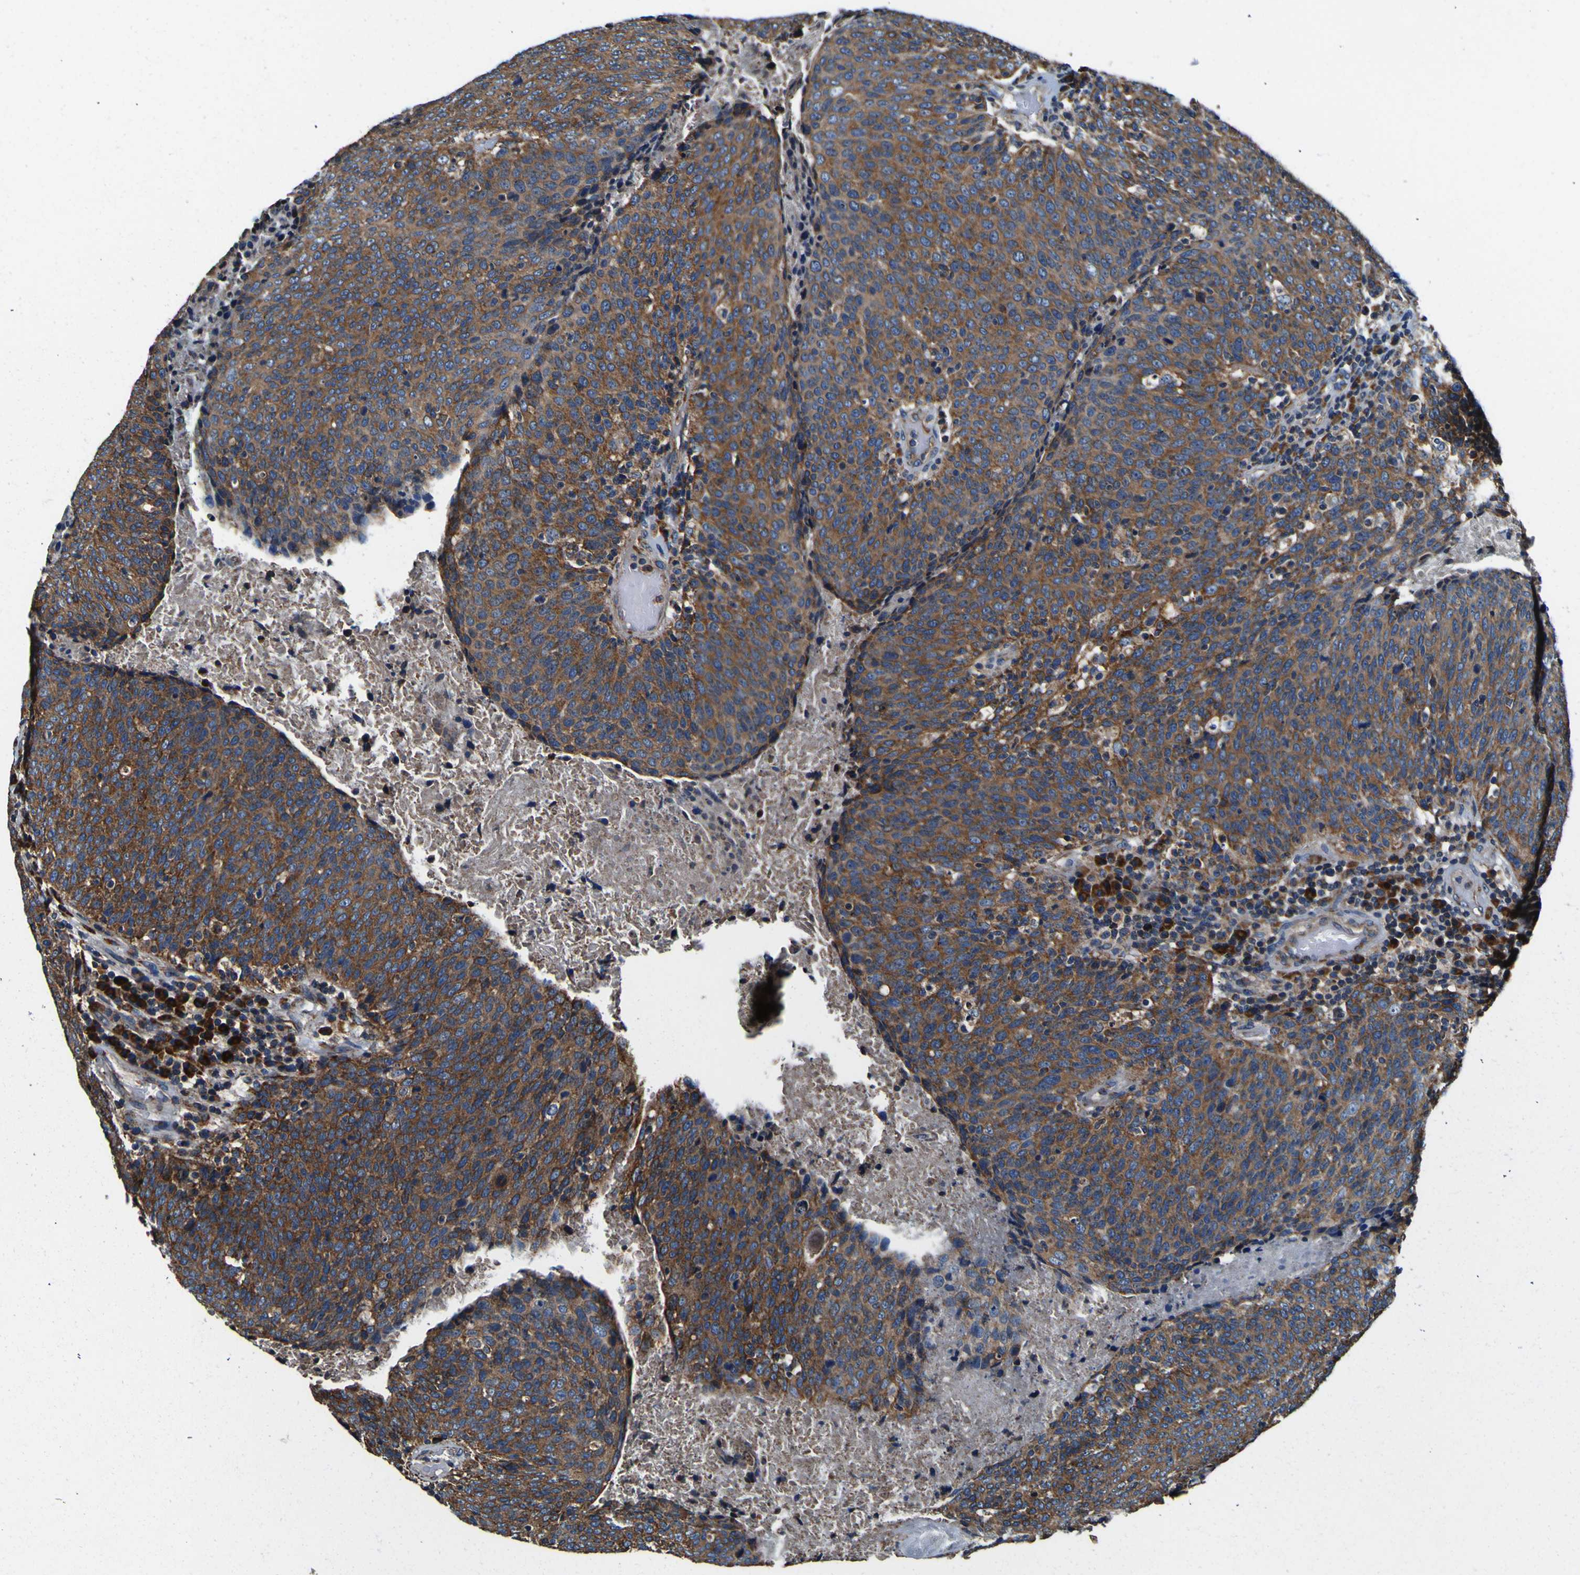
{"staining": {"intensity": "moderate", "quantity": ">75%", "location": "cytoplasmic/membranous"}, "tissue": "head and neck cancer", "cell_type": "Tumor cells", "image_type": "cancer", "snomed": [{"axis": "morphology", "description": "Squamous cell carcinoma, NOS"}, {"axis": "morphology", "description": "Squamous cell carcinoma, metastatic, NOS"}, {"axis": "topography", "description": "Lymph node"}, {"axis": "topography", "description": "Head-Neck"}], "caption": "Protein staining by IHC exhibits moderate cytoplasmic/membranous expression in about >75% of tumor cells in head and neck cancer.", "gene": "INPP5A", "patient": {"sex": "male", "age": 62}}